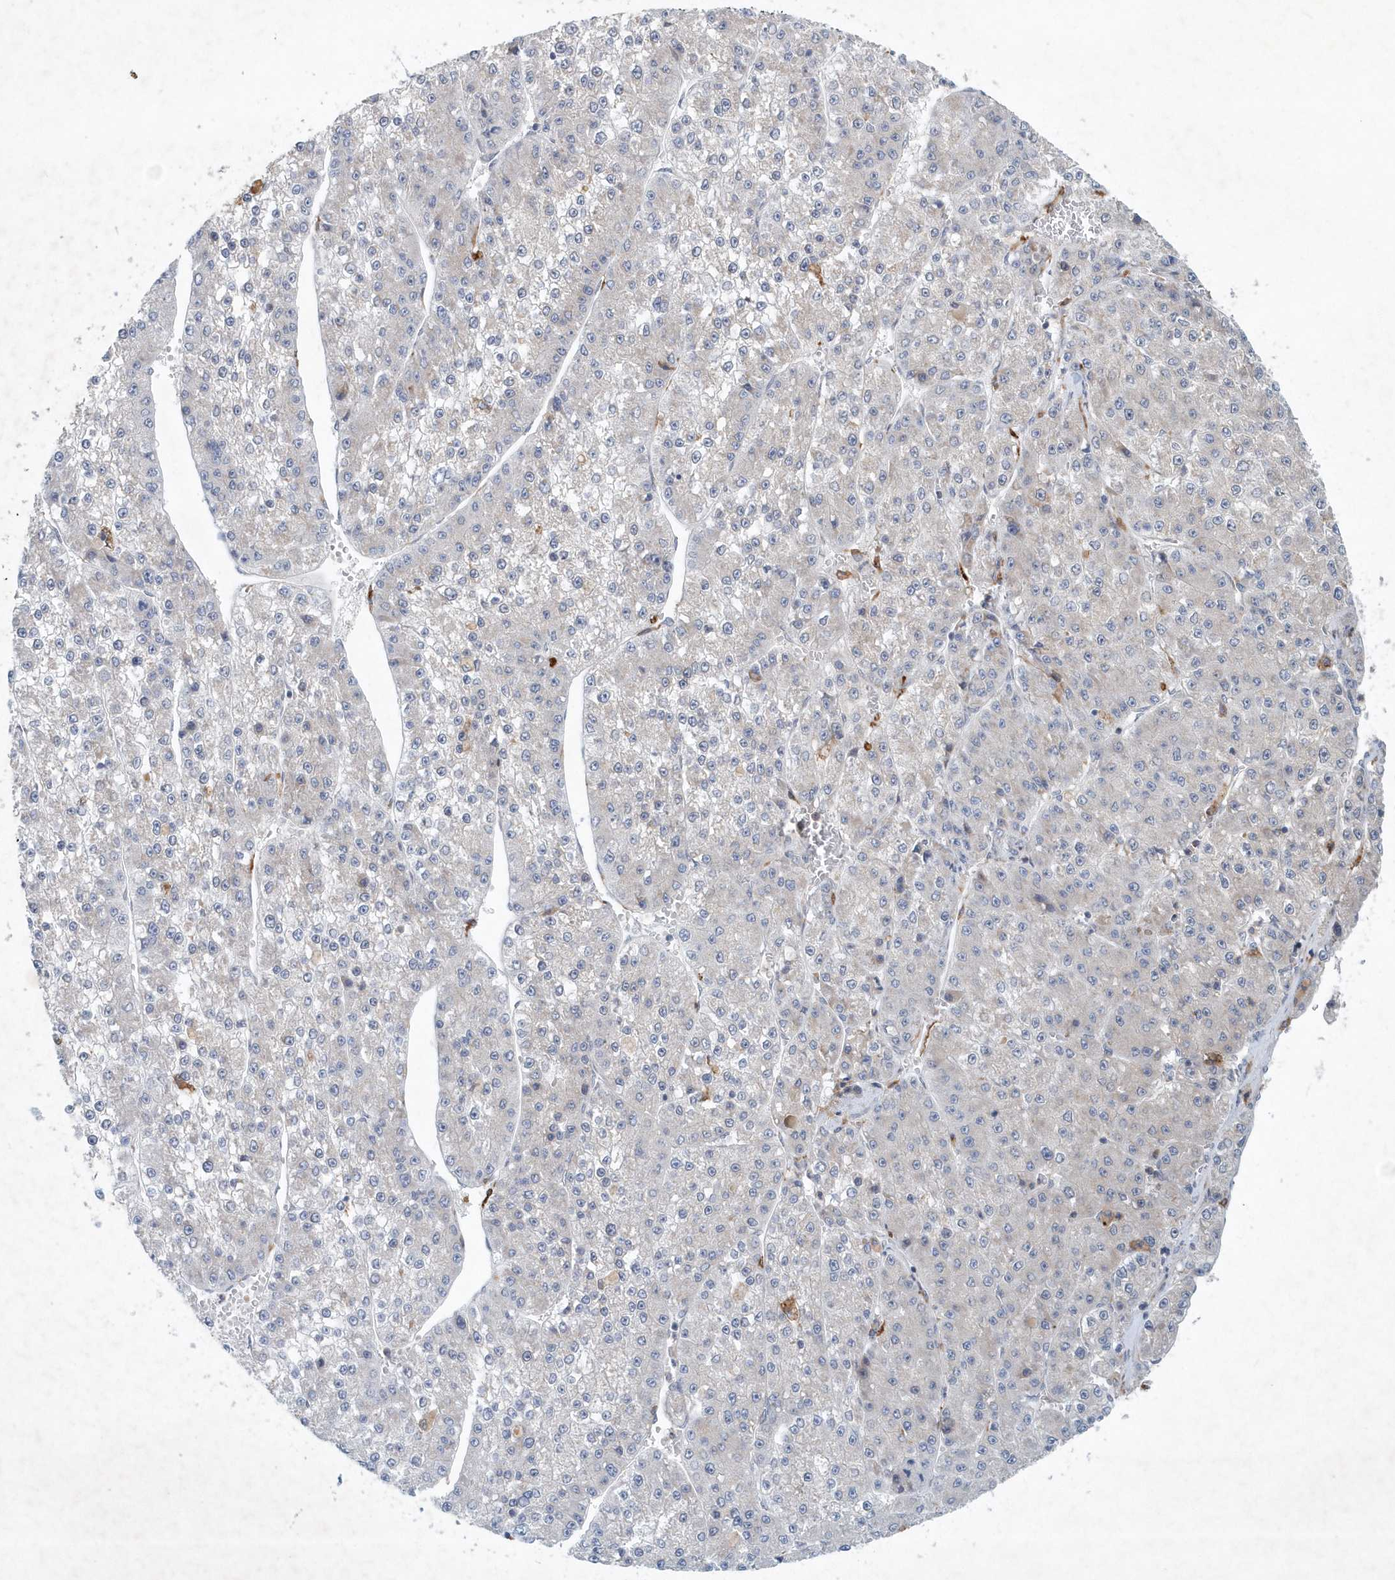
{"staining": {"intensity": "negative", "quantity": "none", "location": "none"}, "tissue": "liver cancer", "cell_type": "Tumor cells", "image_type": "cancer", "snomed": [{"axis": "morphology", "description": "Carcinoma, Hepatocellular, NOS"}, {"axis": "topography", "description": "Liver"}], "caption": "A high-resolution histopathology image shows IHC staining of liver cancer (hepatocellular carcinoma), which exhibits no significant expression in tumor cells.", "gene": "P2RY10", "patient": {"sex": "female", "age": 73}}